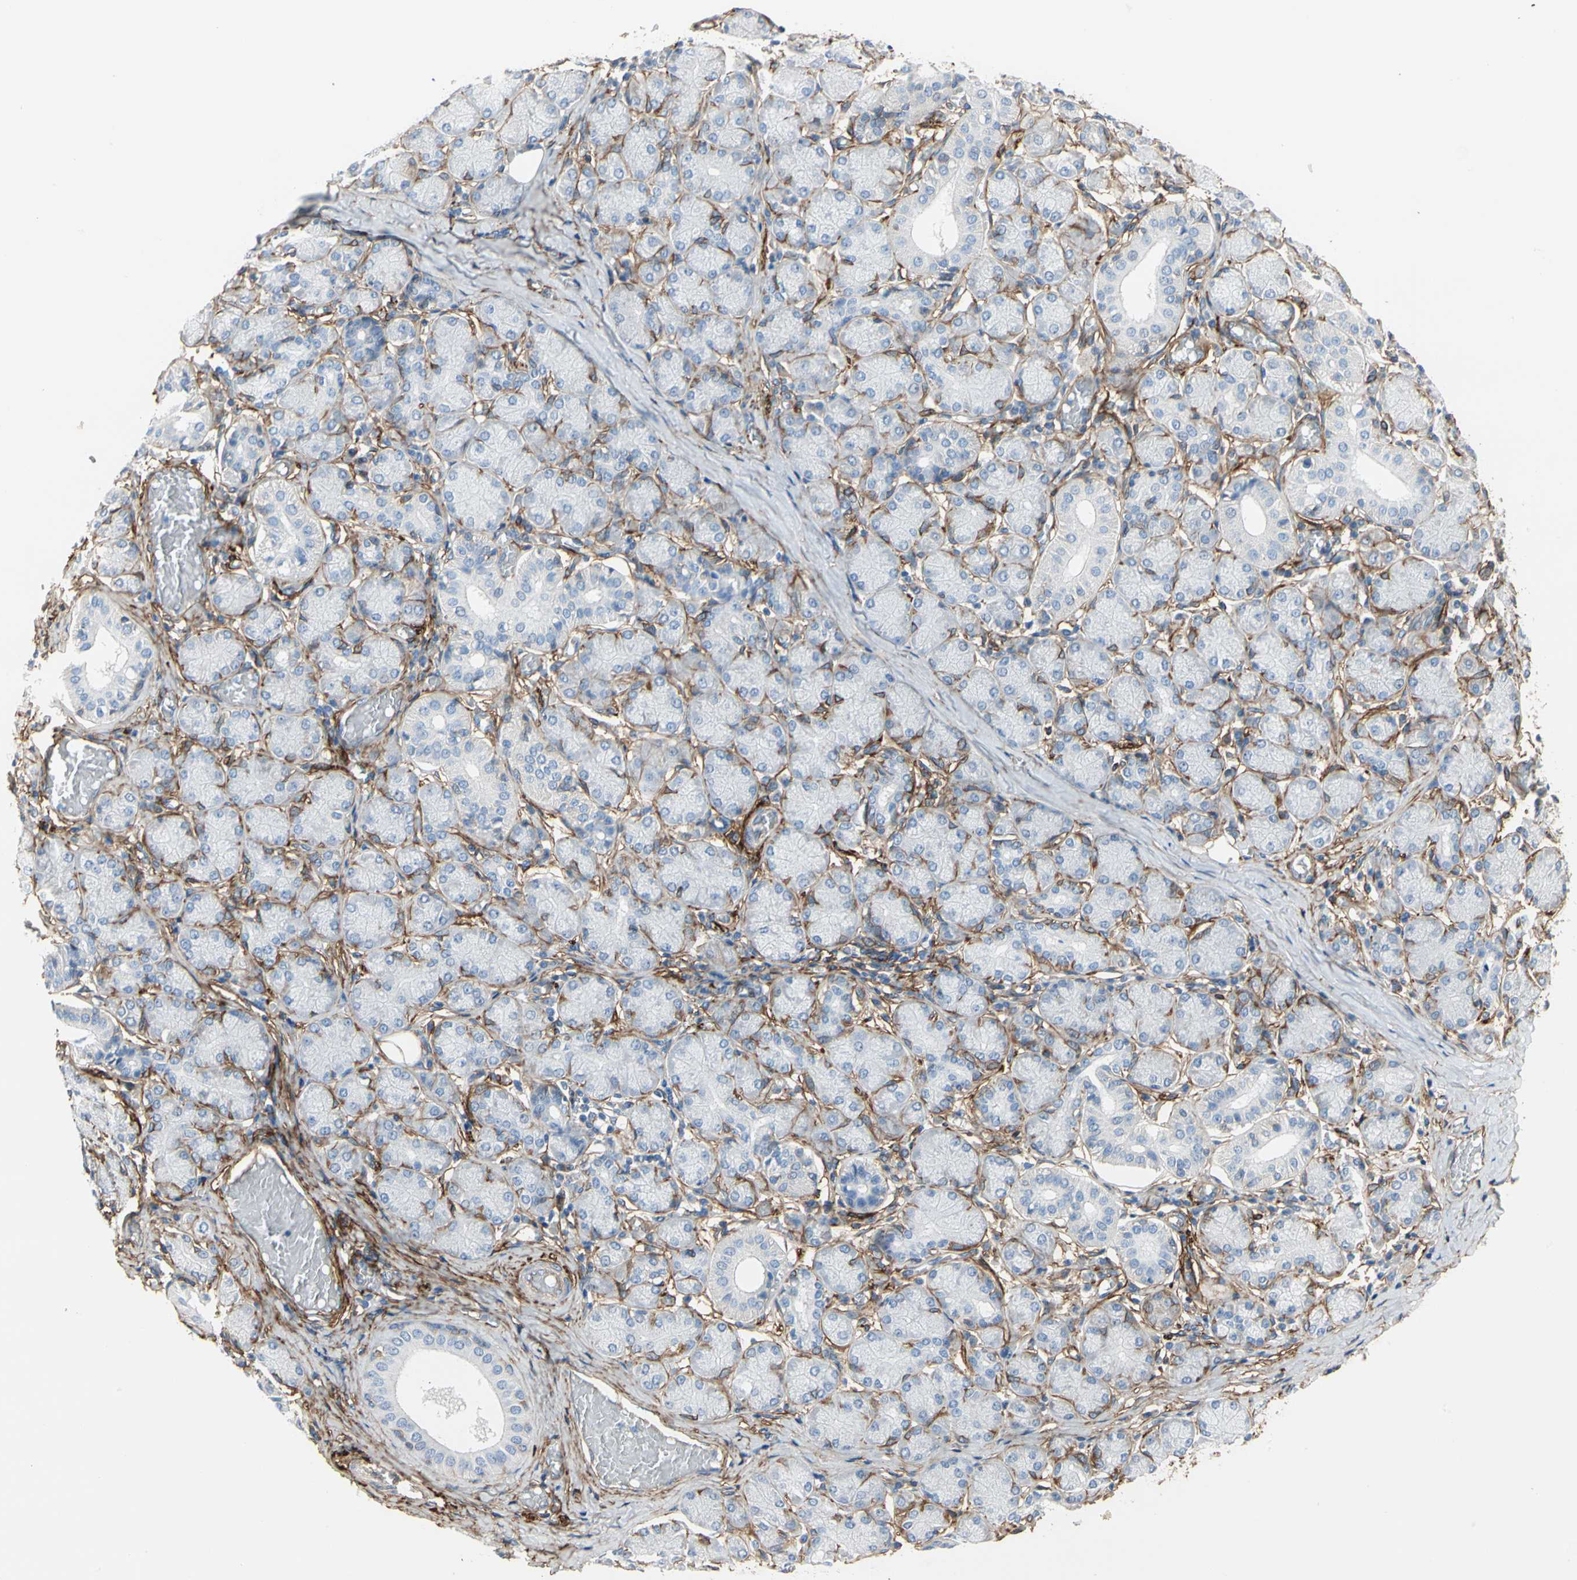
{"staining": {"intensity": "negative", "quantity": "none", "location": "none"}, "tissue": "salivary gland", "cell_type": "Glandular cells", "image_type": "normal", "snomed": [{"axis": "morphology", "description": "Normal tissue, NOS"}, {"axis": "topography", "description": "Salivary gland"}], "caption": "Unremarkable salivary gland was stained to show a protein in brown. There is no significant expression in glandular cells.", "gene": "EPB41L2", "patient": {"sex": "female", "age": 24}}